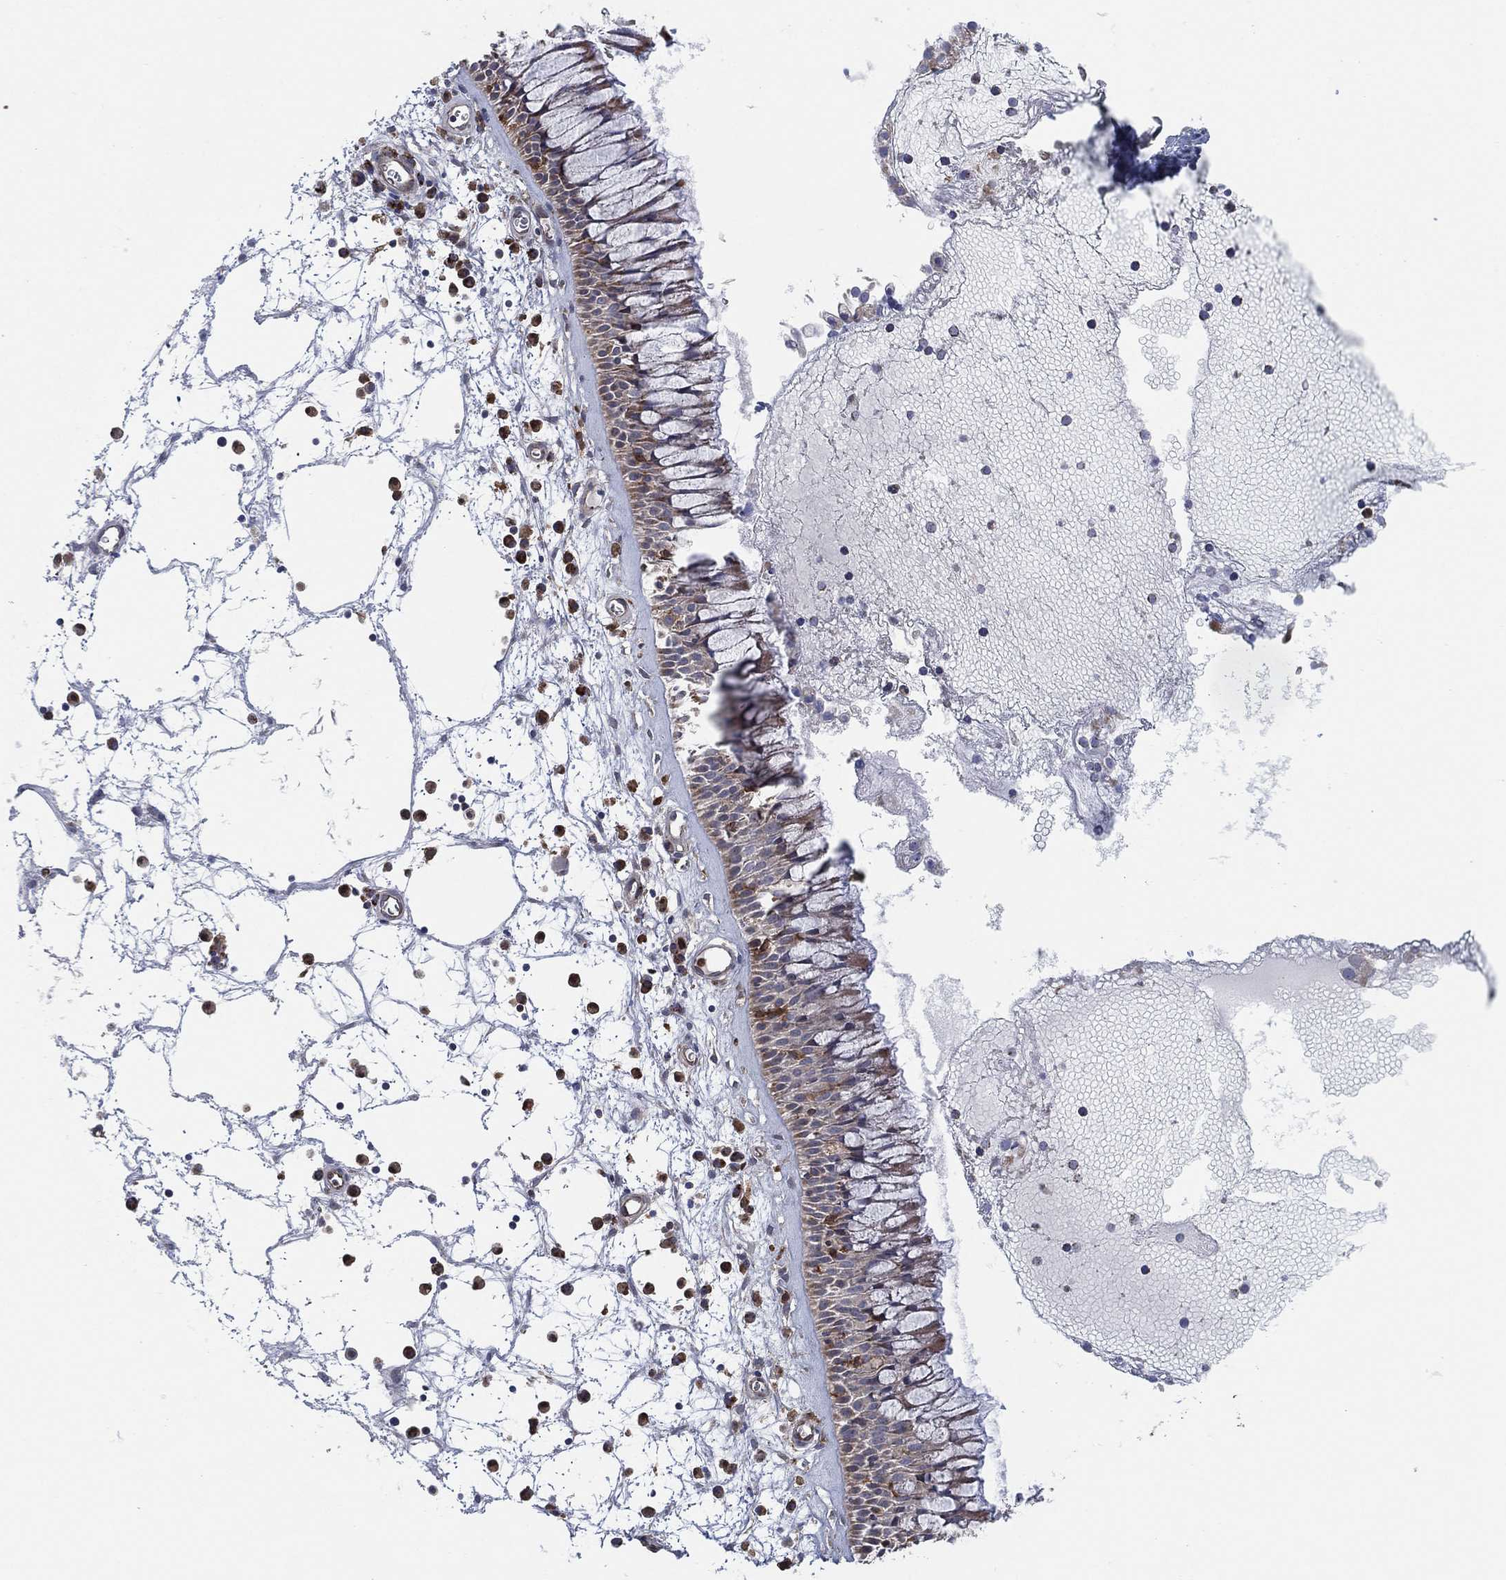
{"staining": {"intensity": "moderate", "quantity": "<25%", "location": "cytoplasmic/membranous"}, "tissue": "nasopharynx", "cell_type": "Respiratory epithelial cells", "image_type": "normal", "snomed": [{"axis": "morphology", "description": "Normal tissue, NOS"}, {"axis": "topography", "description": "Nasopharynx"}], "caption": "Protein staining of unremarkable nasopharynx exhibits moderate cytoplasmic/membranous positivity in approximately <25% of respiratory epithelial cells.", "gene": "FES", "patient": {"sex": "male", "age": 69}}